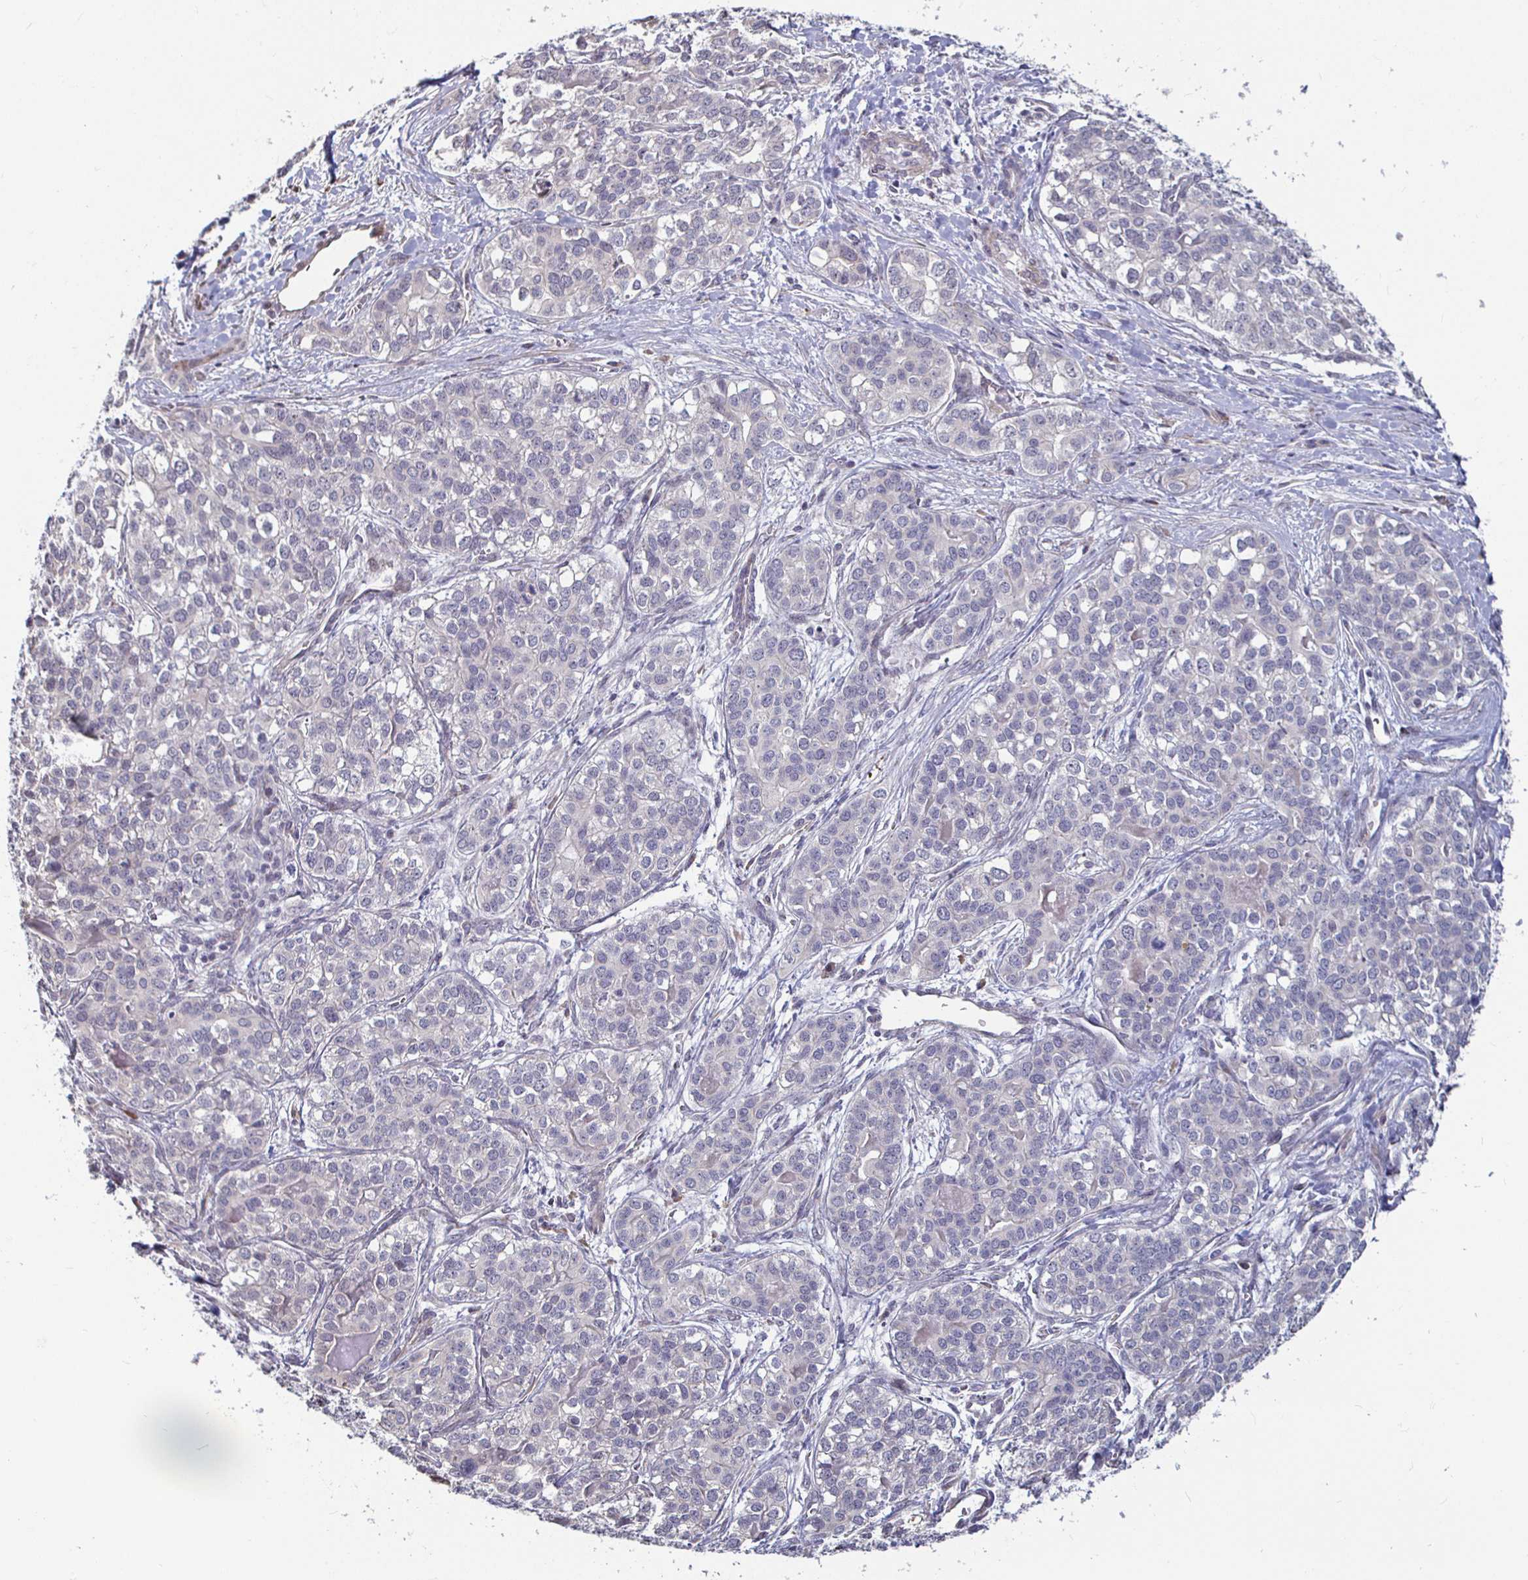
{"staining": {"intensity": "negative", "quantity": "none", "location": "none"}, "tissue": "liver cancer", "cell_type": "Tumor cells", "image_type": "cancer", "snomed": [{"axis": "morphology", "description": "Cholangiocarcinoma"}, {"axis": "topography", "description": "Liver"}], "caption": "High magnification brightfield microscopy of liver cholangiocarcinoma stained with DAB (brown) and counterstained with hematoxylin (blue): tumor cells show no significant staining. (DAB immunohistochemistry (IHC), high magnification).", "gene": "CAPN11", "patient": {"sex": "male", "age": 56}}